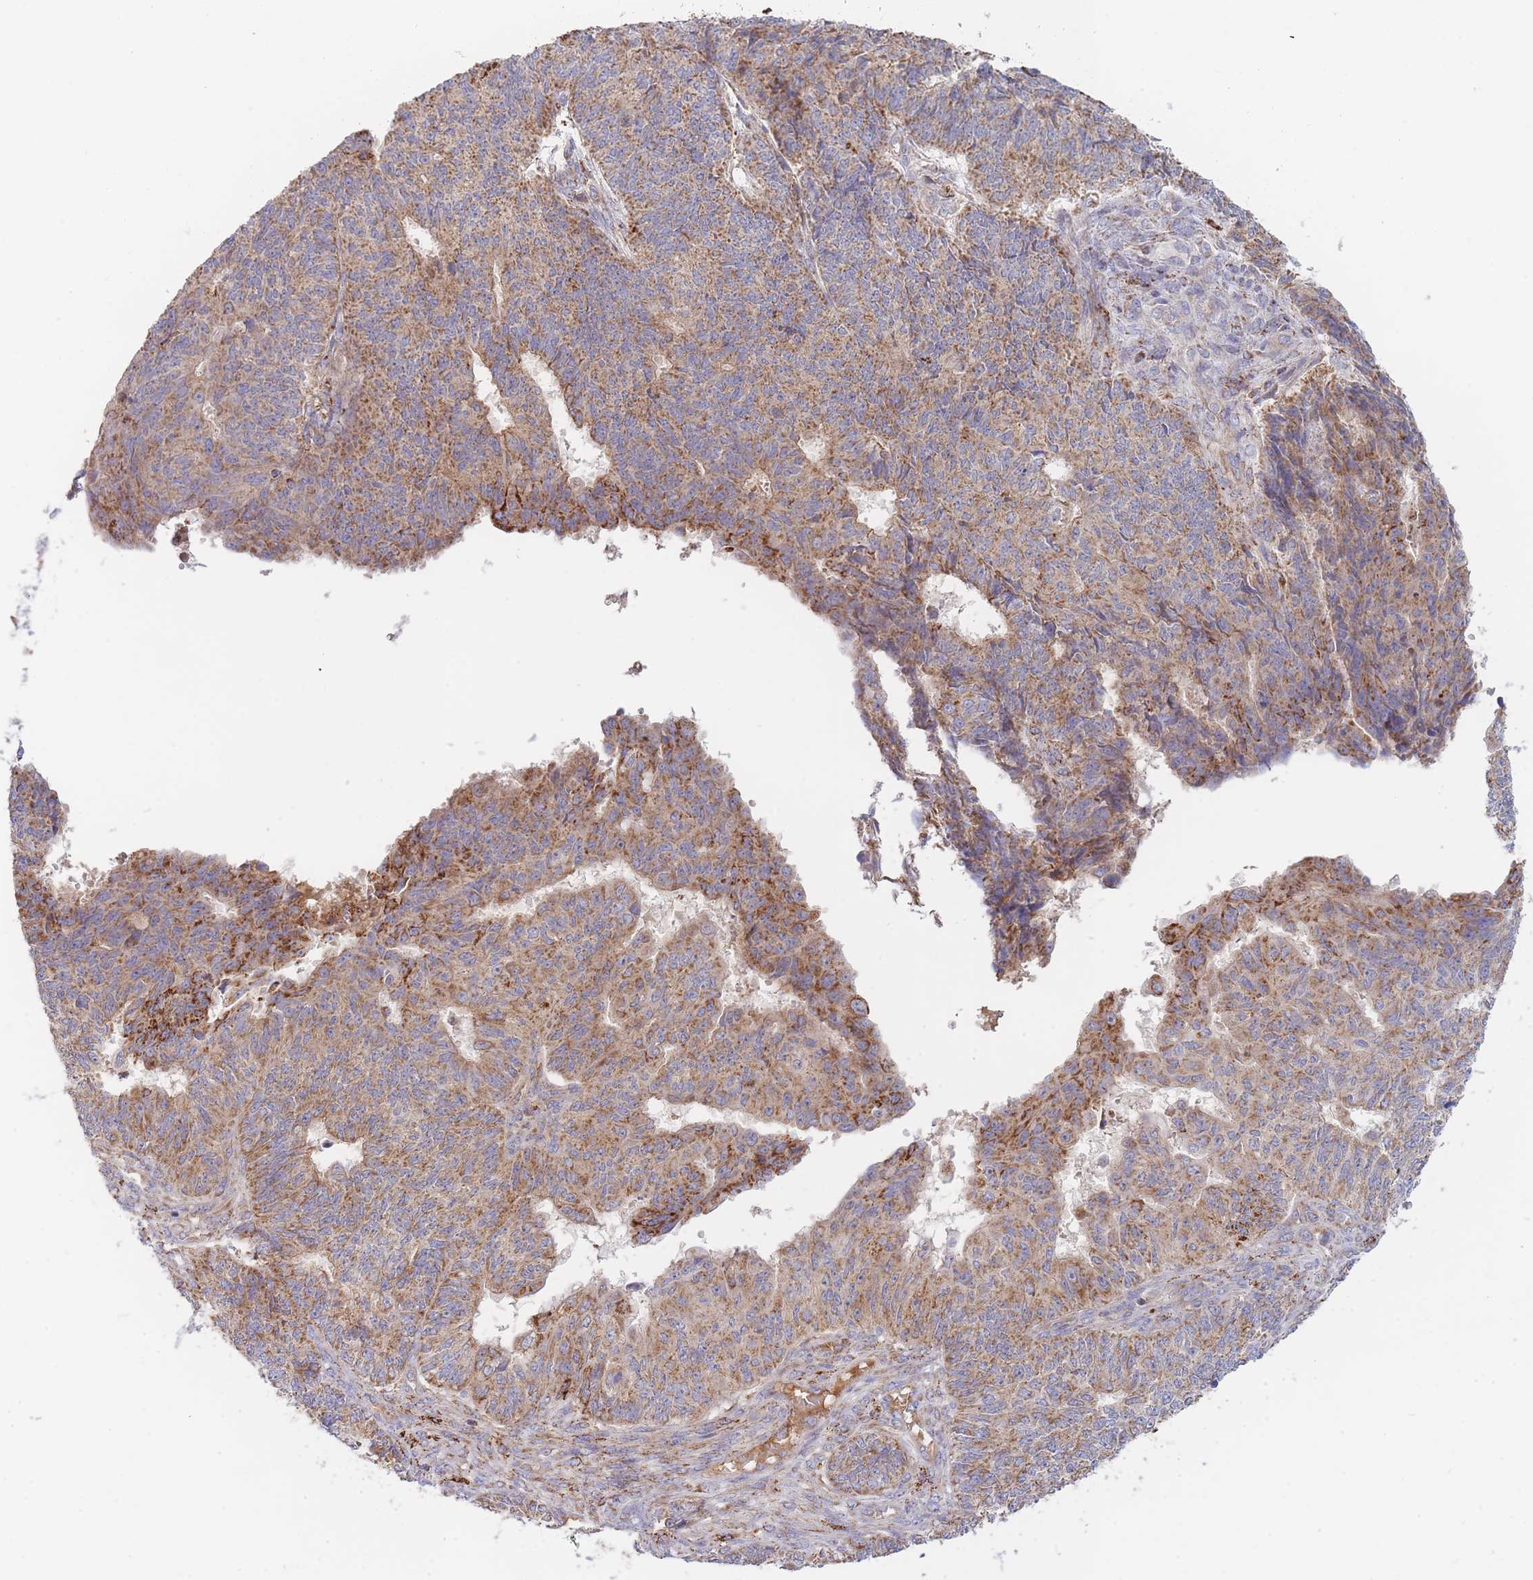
{"staining": {"intensity": "moderate", "quantity": ">75%", "location": "cytoplasmic/membranous"}, "tissue": "endometrial cancer", "cell_type": "Tumor cells", "image_type": "cancer", "snomed": [{"axis": "morphology", "description": "Adenocarcinoma, NOS"}, {"axis": "topography", "description": "Endometrium"}], "caption": "Approximately >75% of tumor cells in endometrial adenocarcinoma show moderate cytoplasmic/membranous protein positivity as visualized by brown immunohistochemical staining.", "gene": "MRPL17", "patient": {"sex": "female", "age": 32}}